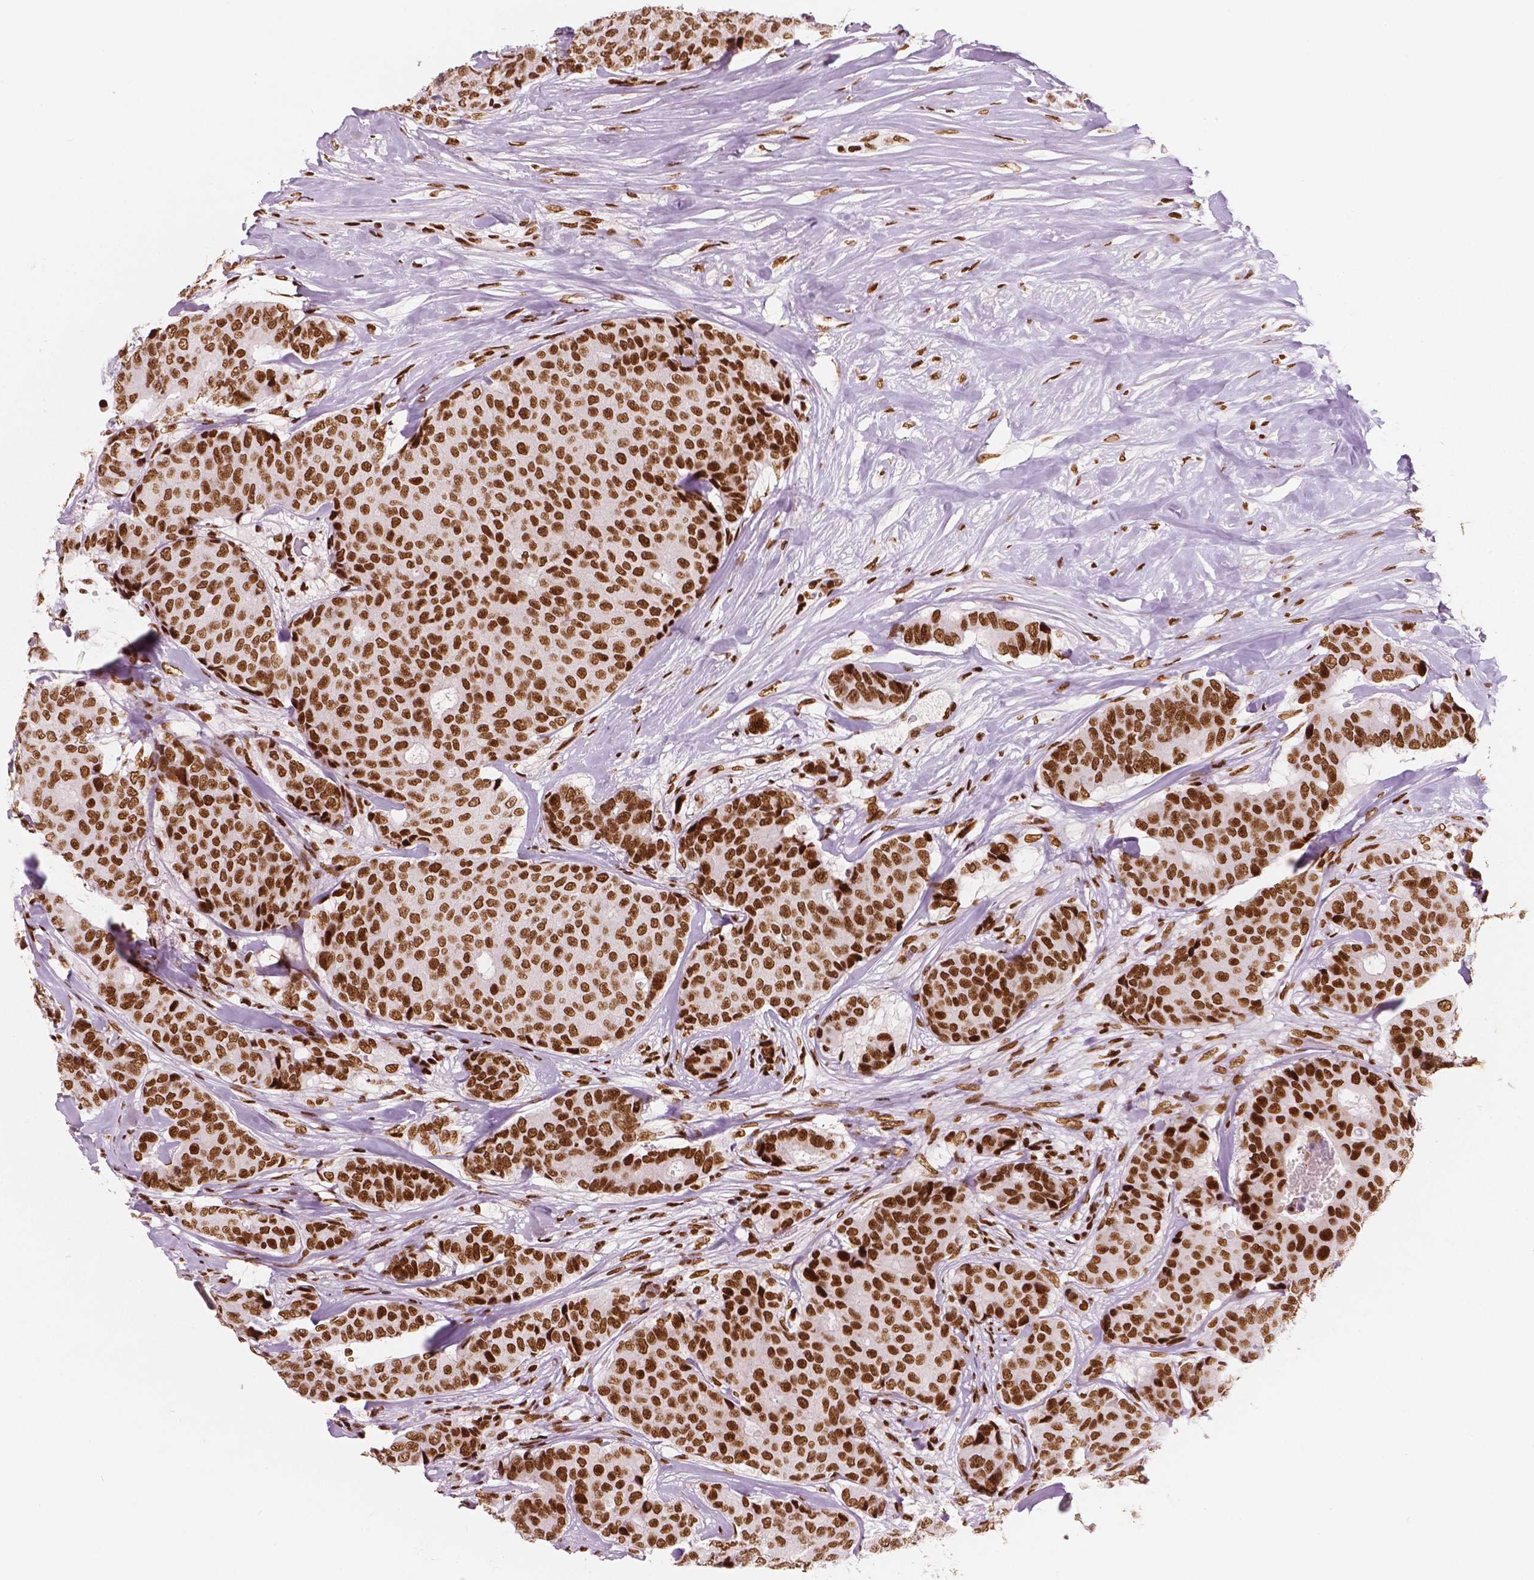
{"staining": {"intensity": "strong", "quantity": ">75%", "location": "nuclear"}, "tissue": "breast cancer", "cell_type": "Tumor cells", "image_type": "cancer", "snomed": [{"axis": "morphology", "description": "Duct carcinoma"}, {"axis": "topography", "description": "Breast"}], "caption": "Breast cancer (invasive ductal carcinoma) tissue demonstrates strong nuclear staining in about >75% of tumor cells, visualized by immunohistochemistry. (DAB IHC with brightfield microscopy, high magnification).", "gene": "BRD4", "patient": {"sex": "female", "age": 75}}